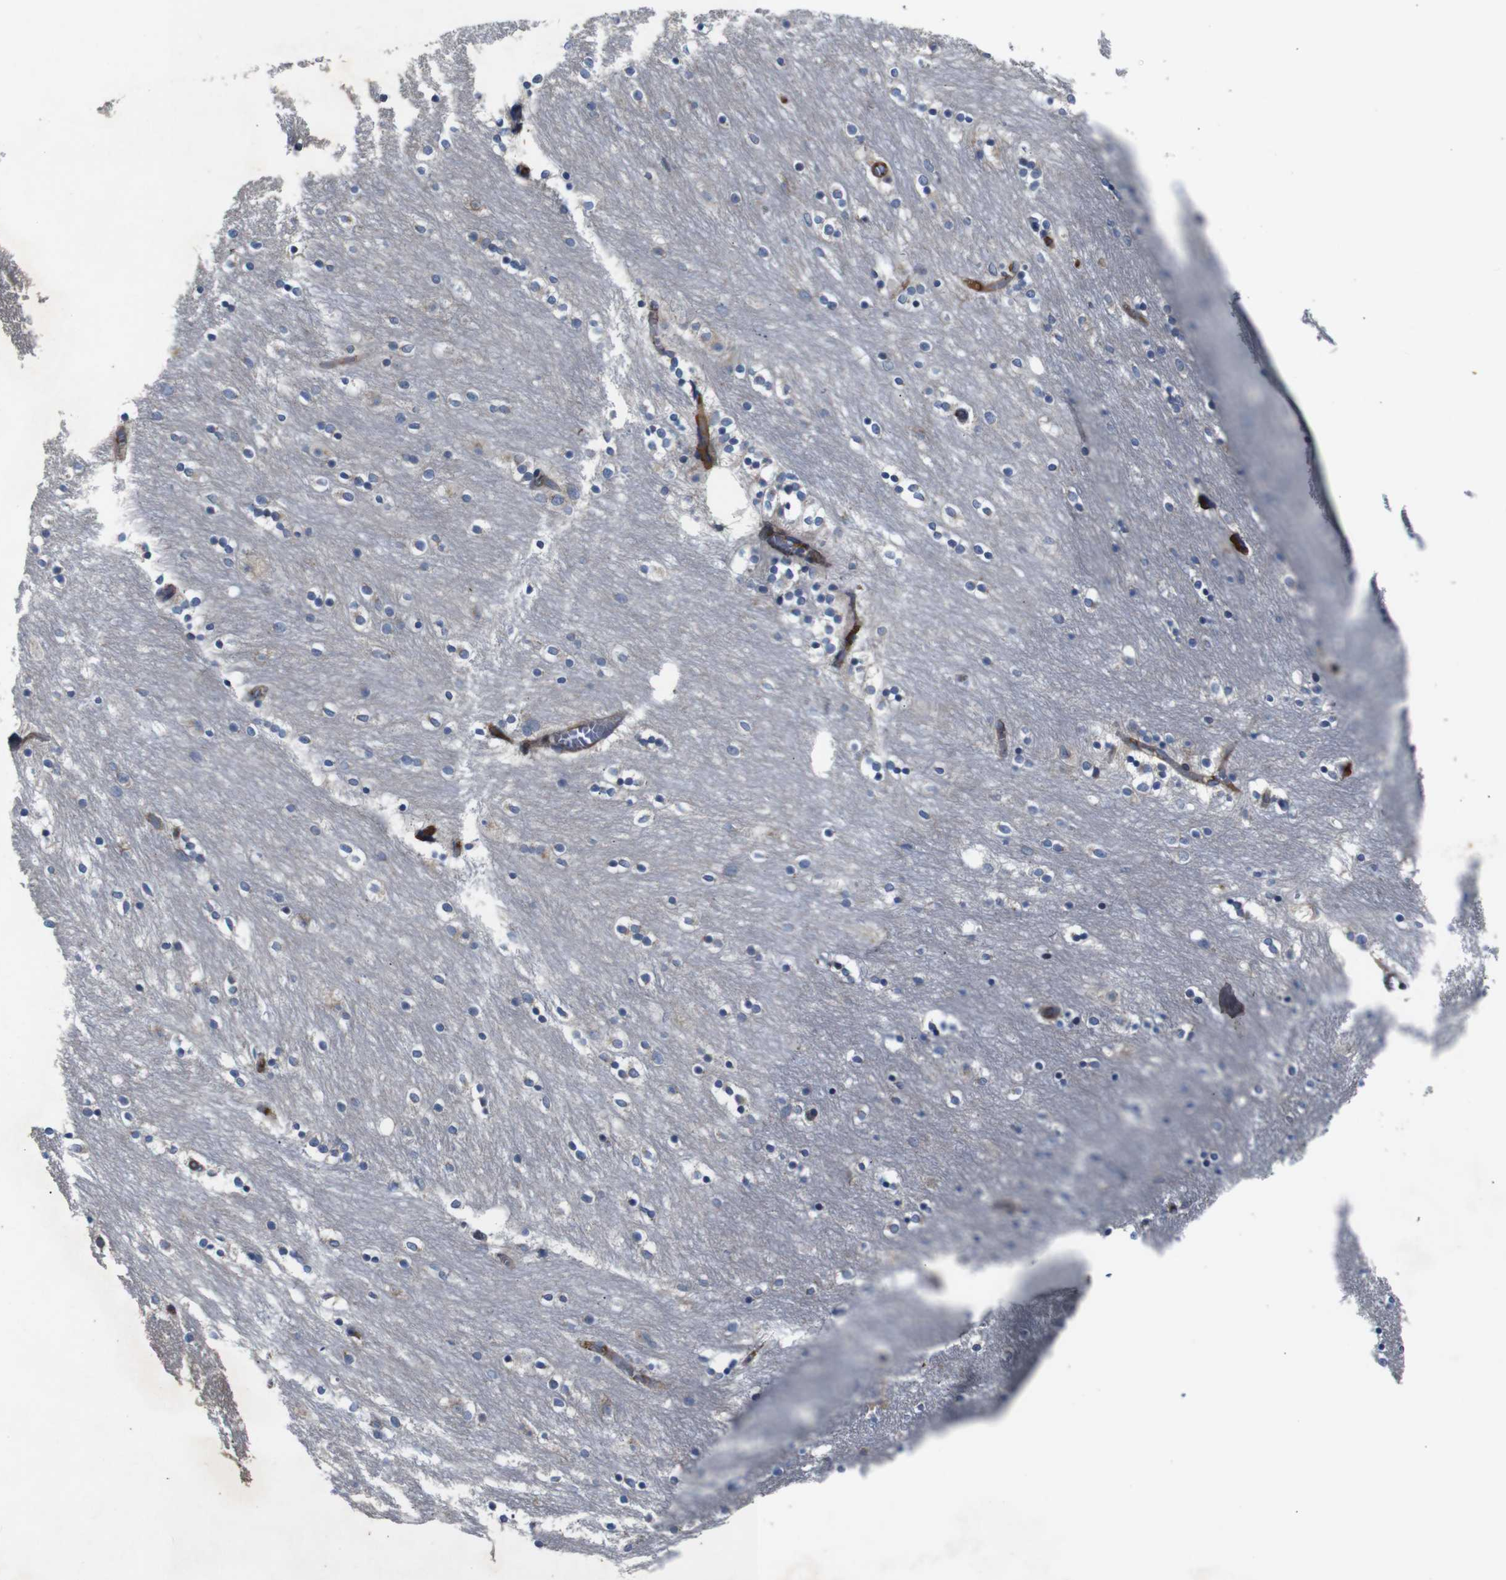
{"staining": {"intensity": "weak", "quantity": "<25%", "location": "cytoplasmic/membranous"}, "tissue": "caudate", "cell_type": "Glial cells", "image_type": "normal", "snomed": [{"axis": "morphology", "description": "Normal tissue, NOS"}, {"axis": "topography", "description": "Lateral ventricle wall"}], "caption": "Image shows no significant protein expression in glial cells of benign caudate.", "gene": "PTPN1", "patient": {"sex": "female", "age": 54}}